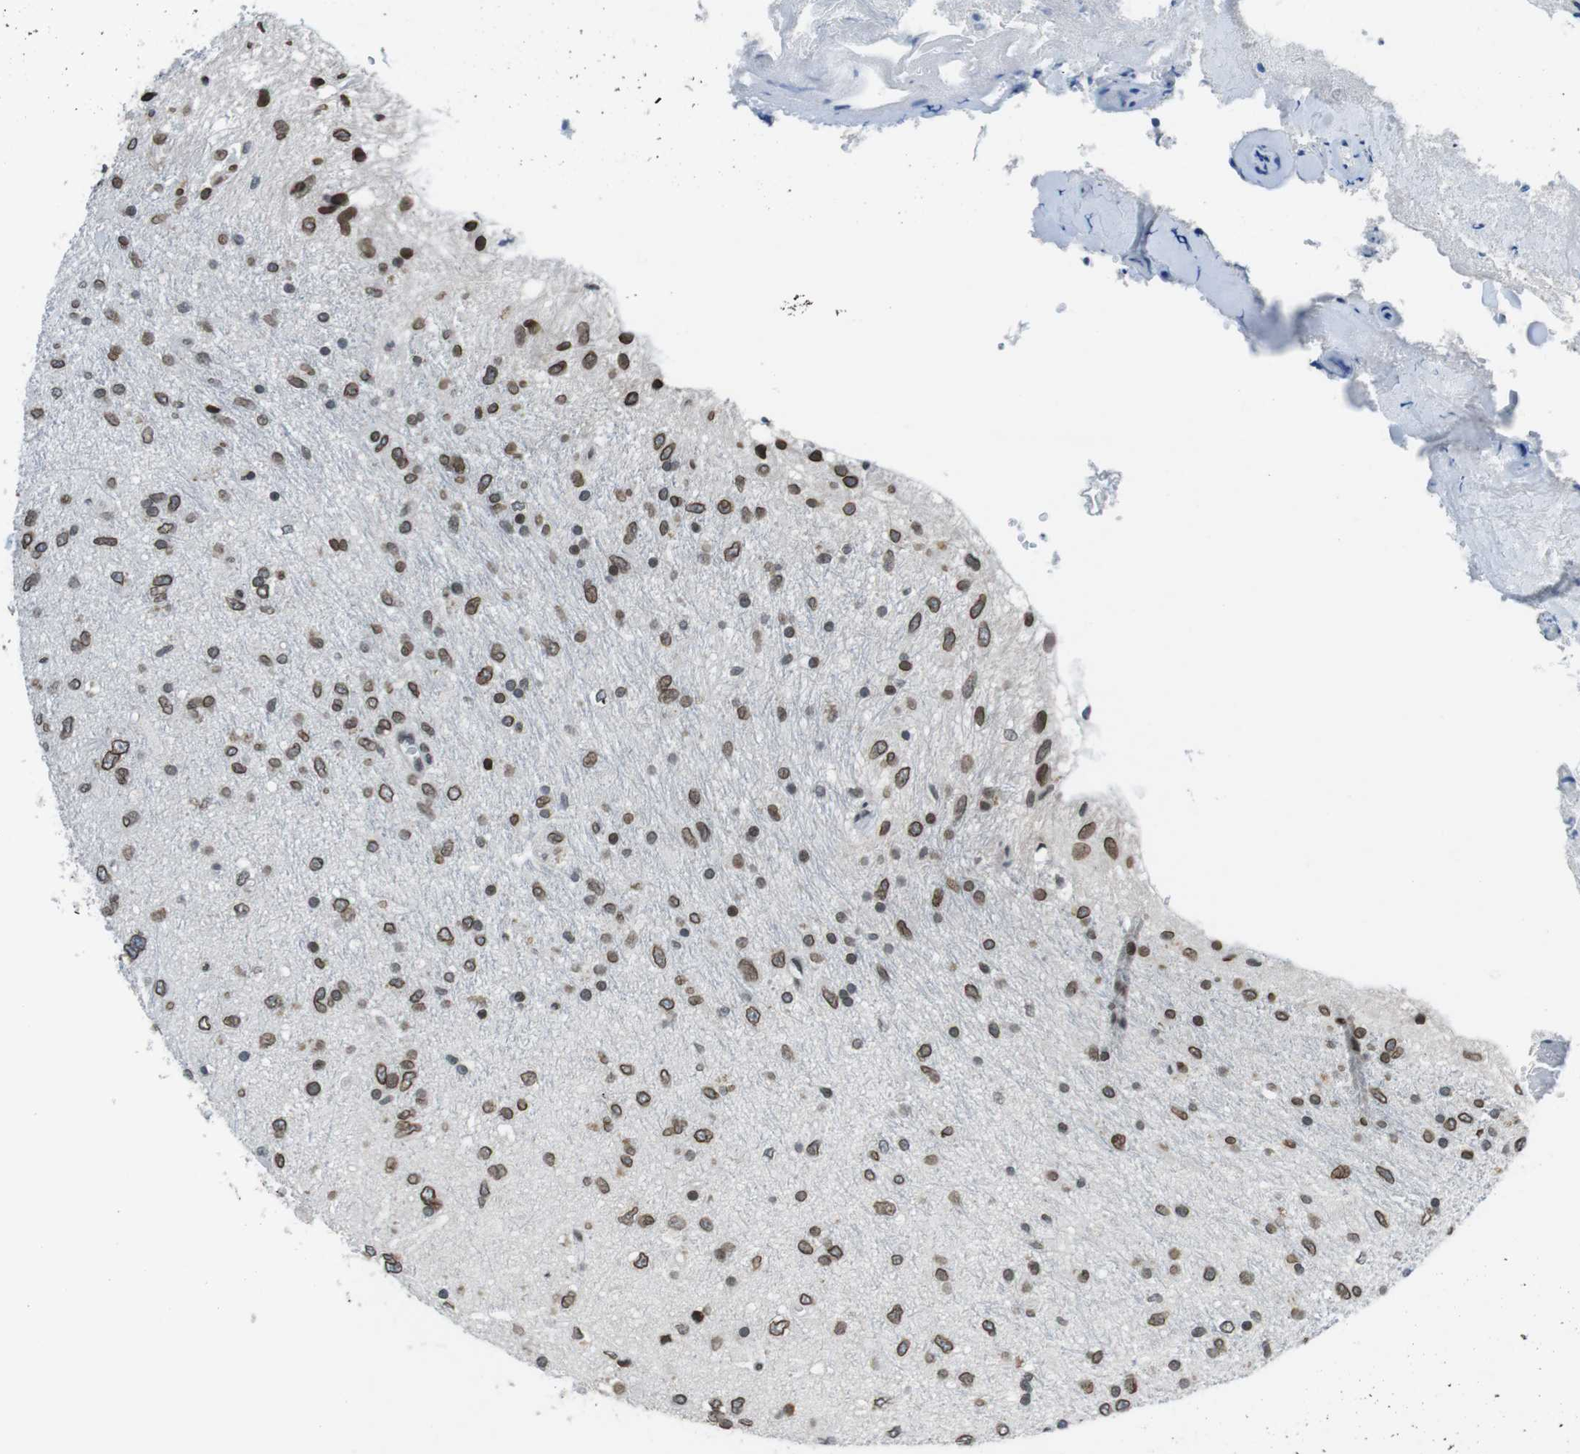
{"staining": {"intensity": "moderate", "quantity": "25%-75%", "location": "cytoplasmic/membranous,nuclear"}, "tissue": "glioma", "cell_type": "Tumor cells", "image_type": "cancer", "snomed": [{"axis": "morphology", "description": "Glioma, malignant, Low grade"}, {"axis": "topography", "description": "Brain"}], "caption": "The histopathology image demonstrates staining of glioma, revealing moderate cytoplasmic/membranous and nuclear protein positivity (brown color) within tumor cells. (Stains: DAB (3,3'-diaminobenzidine) in brown, nuclei in blue, Microscopy: brightfield microscopy at high magnification).", "gene": "MAD1L1", "patient": {"sex": "male", "age": 77}}